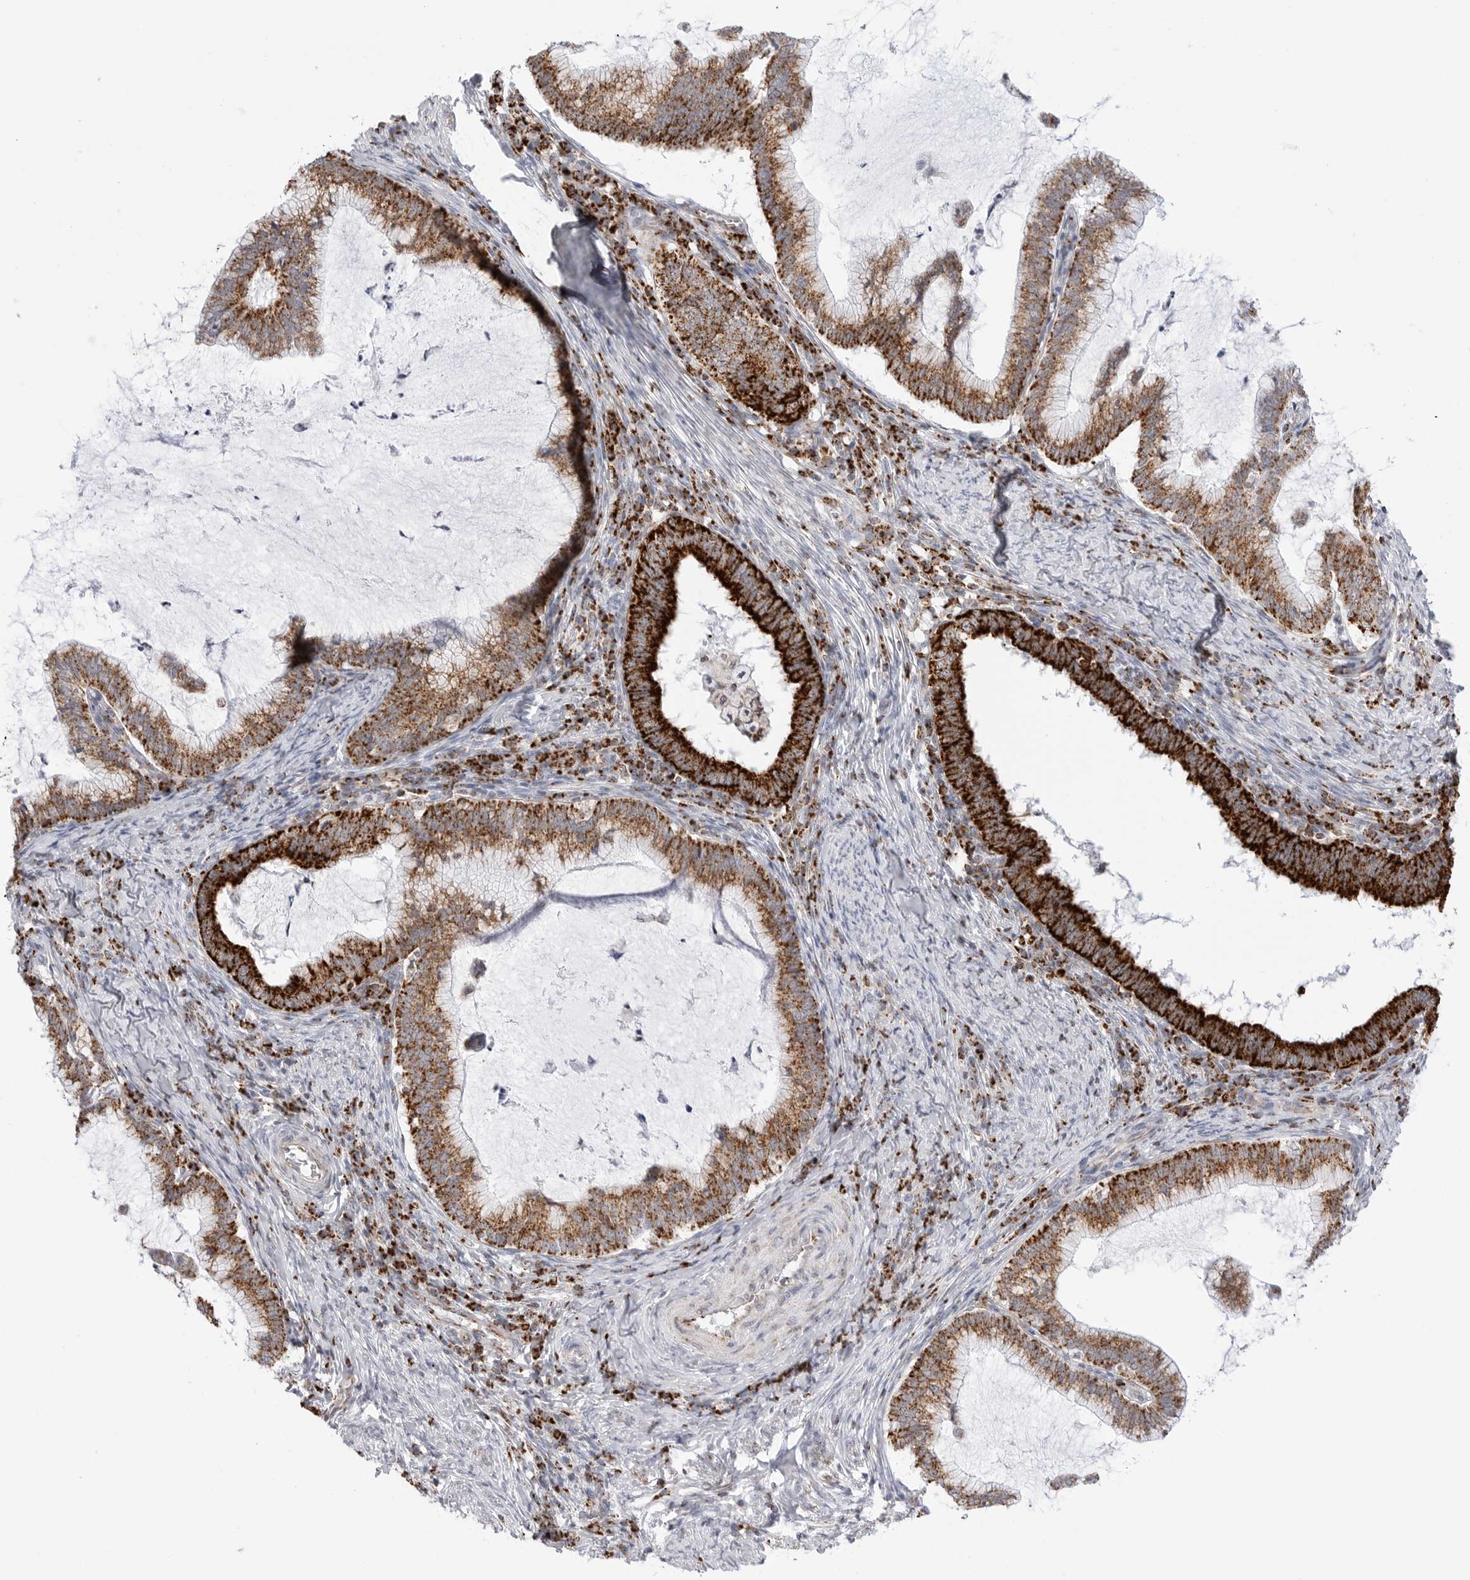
{"staining": {"intensity": "strong", "quantity": ">75%", "location": "cytoplasmic/membranous"}, "tissue": "cervical cancer", "cell_type": "Tumor cells", "image_type": "cancer", "snomed": [{"axis": "morphology", "description": "Adenocarcinoma, NOS"}, {"axis": "topography", "description": "Cervix"}], "caption": "A high amount of strong cytoplasmic/membranous expression is seen in approximately >75% of tumor cells in cervical cancer (adenocarcinoma) tissue. (DAB = brown stain, brightfield microscopy at high magnification).", "gene": "ATP5IF1", "patient": {"sex": "female", "age": 36}}